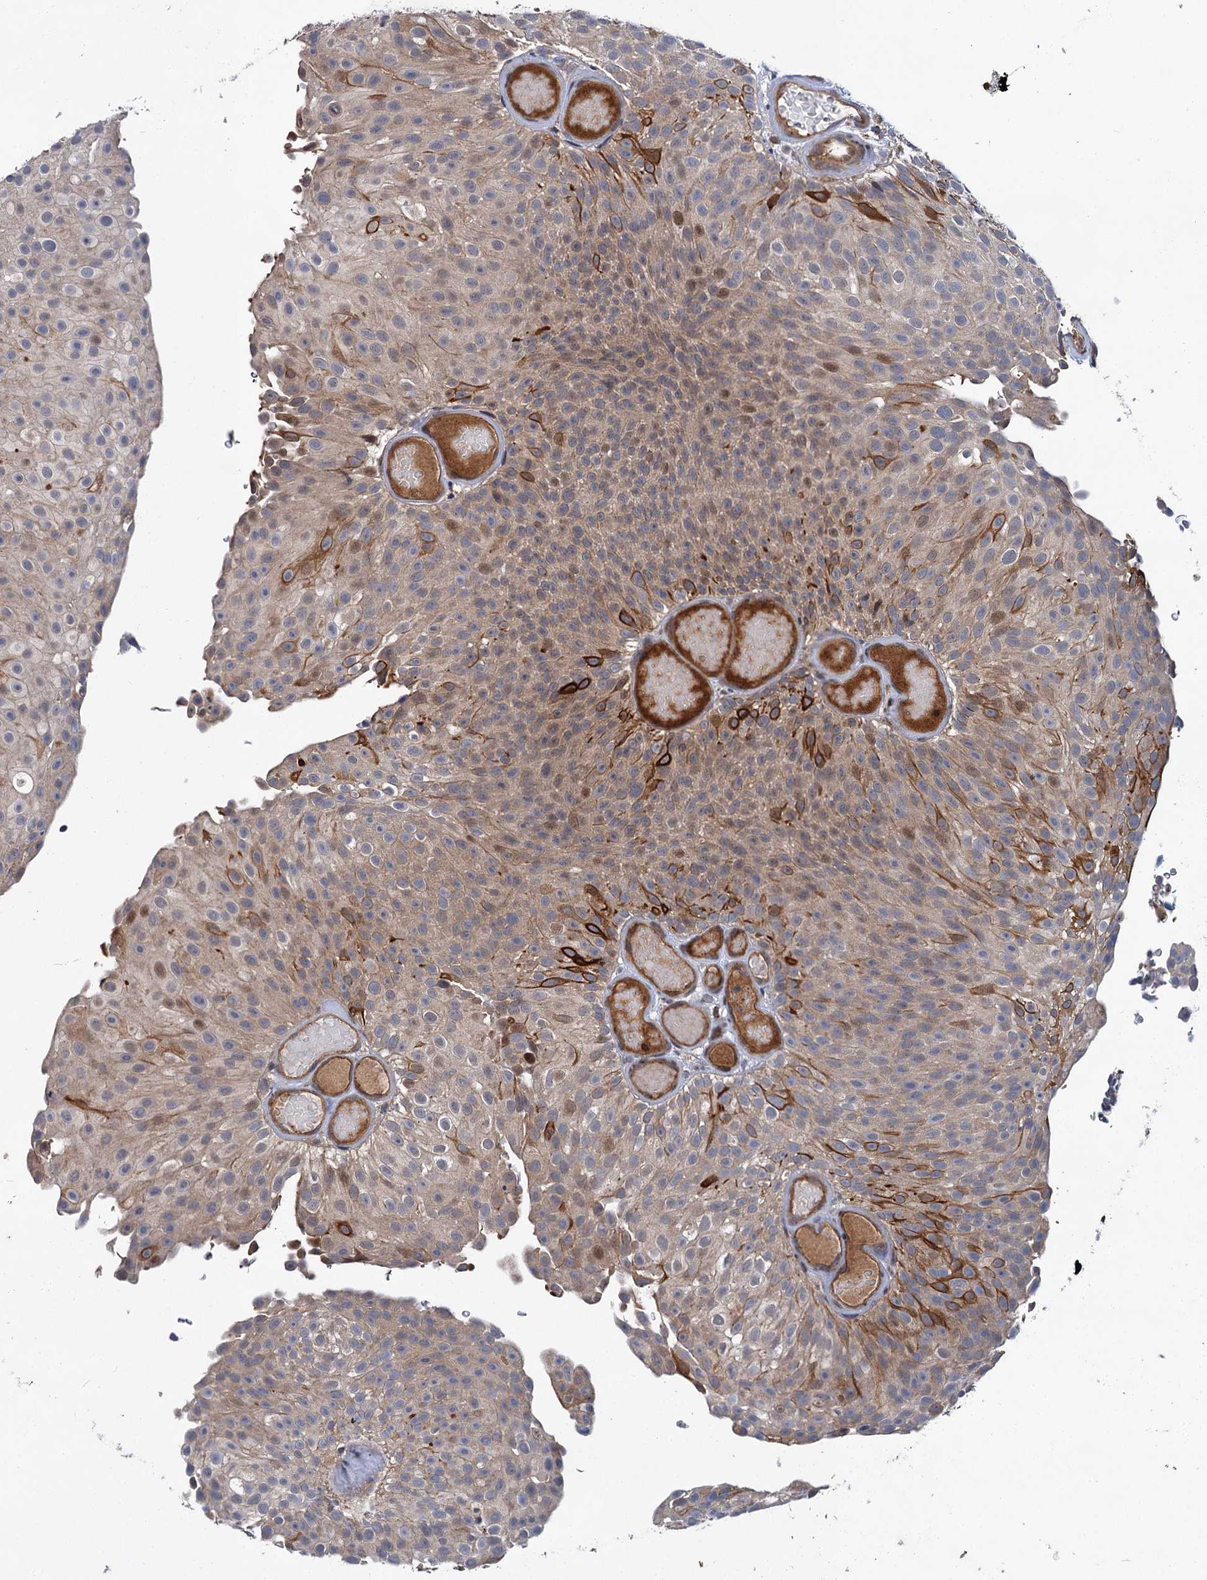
{"staining": {"intensity": "moderate", "quantity": "25%-75%", "location": "cytoplasmic/membranous,nuclear"}, "tissue": "urothelial cancer", "cell_type": "Tumor cells", "image_type": "cancer", "snomed": [{"axis": "morphology", "description": "Urothelial carcinoma, Low grade"}, {"axis": "topography", "description": "Urinary bladder"}], "caption": "Approximately 25%-75% of tumor cells in human urothelial carcinoma (low-grade) exhibit moderate cytoplasmic/membranous and nuclear protein staining as visualized by brown immunohistochemical staining.", "gene": "ABLIM1", "patient": {"sex": "male", "age": 78}}